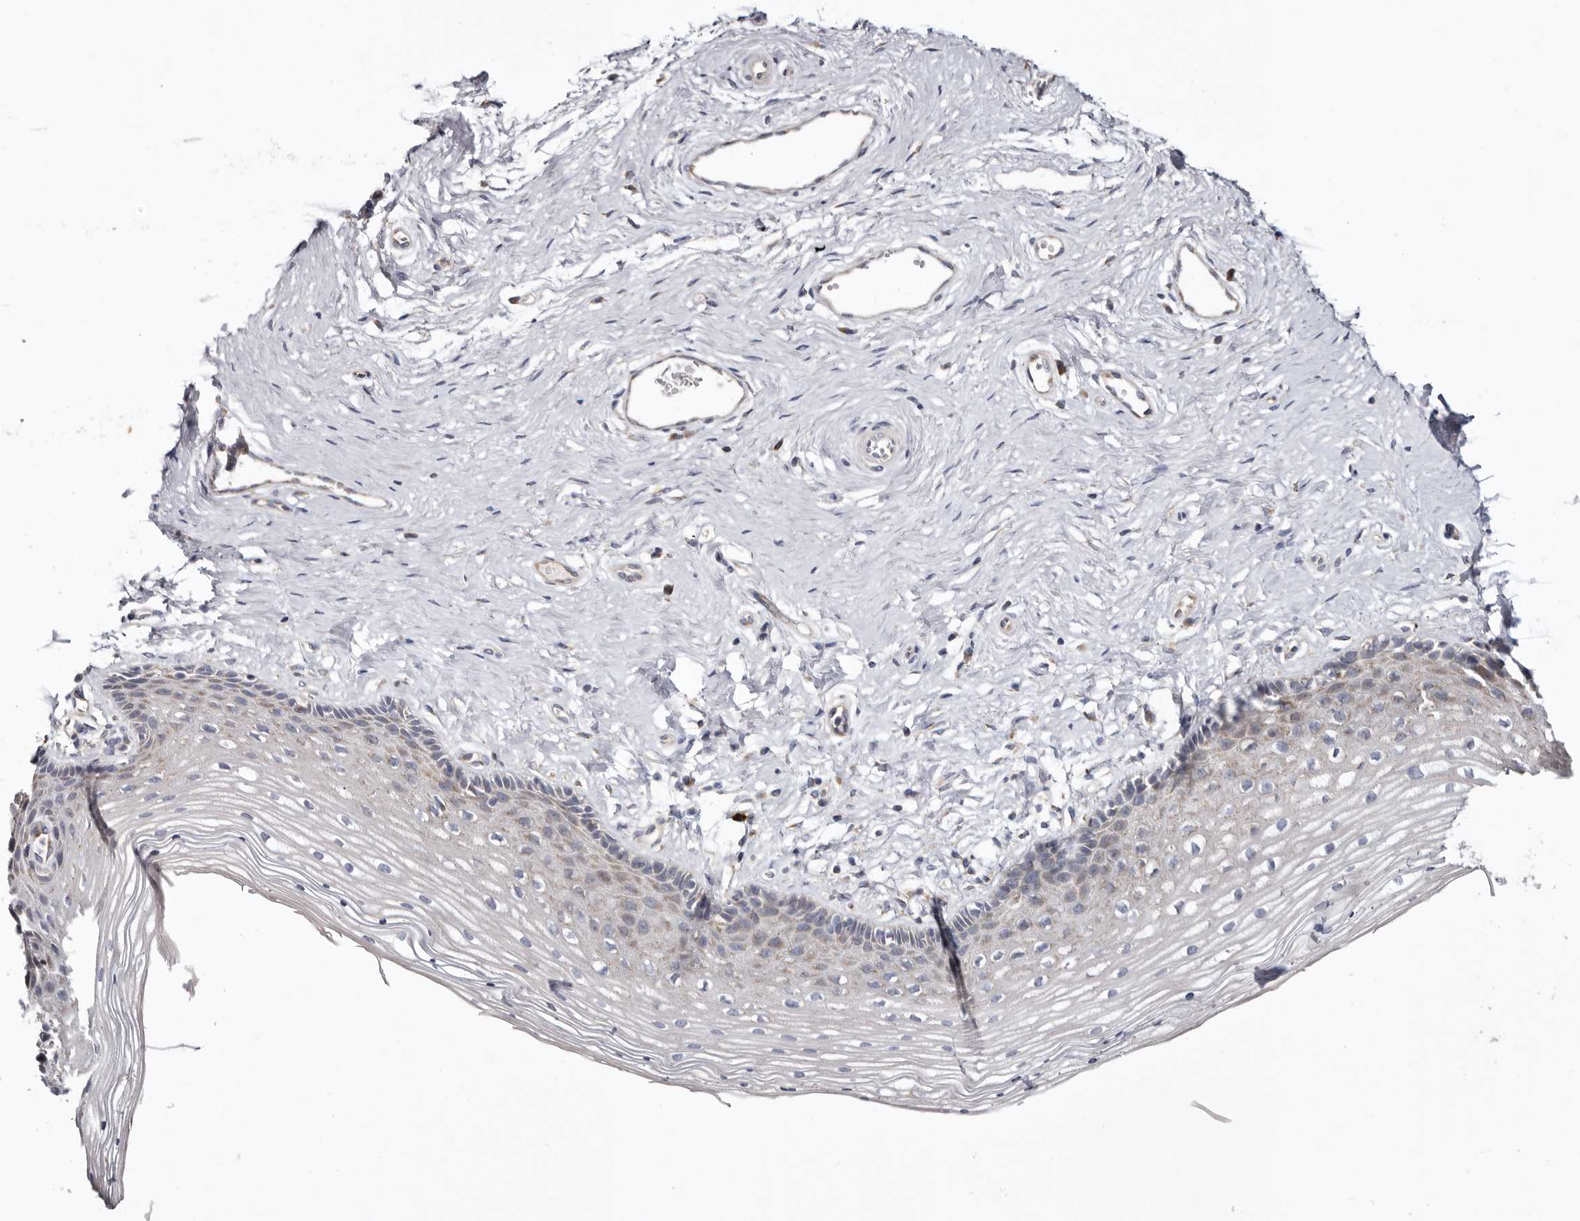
{"staining": {"intensity": "weak", "quantity": "<25%", "location": "cytoplasmic/membranous"}, "tissue": "vagina", "cell_type": "Squamous epithelial cells", "image_type": "normal", "snomed": [{"axis": "morphology", "description": "Normal tissue, NOS"}, {"axis": "topography", "description": "Vagina"}], "caption": "IHC micrograph of benign vagina: human vagina stained with DAB displays no significant protein positivity in squamous epithelial cells.", "gene": "ASIC5", "patient": {"sex": "female", "age": 46}}